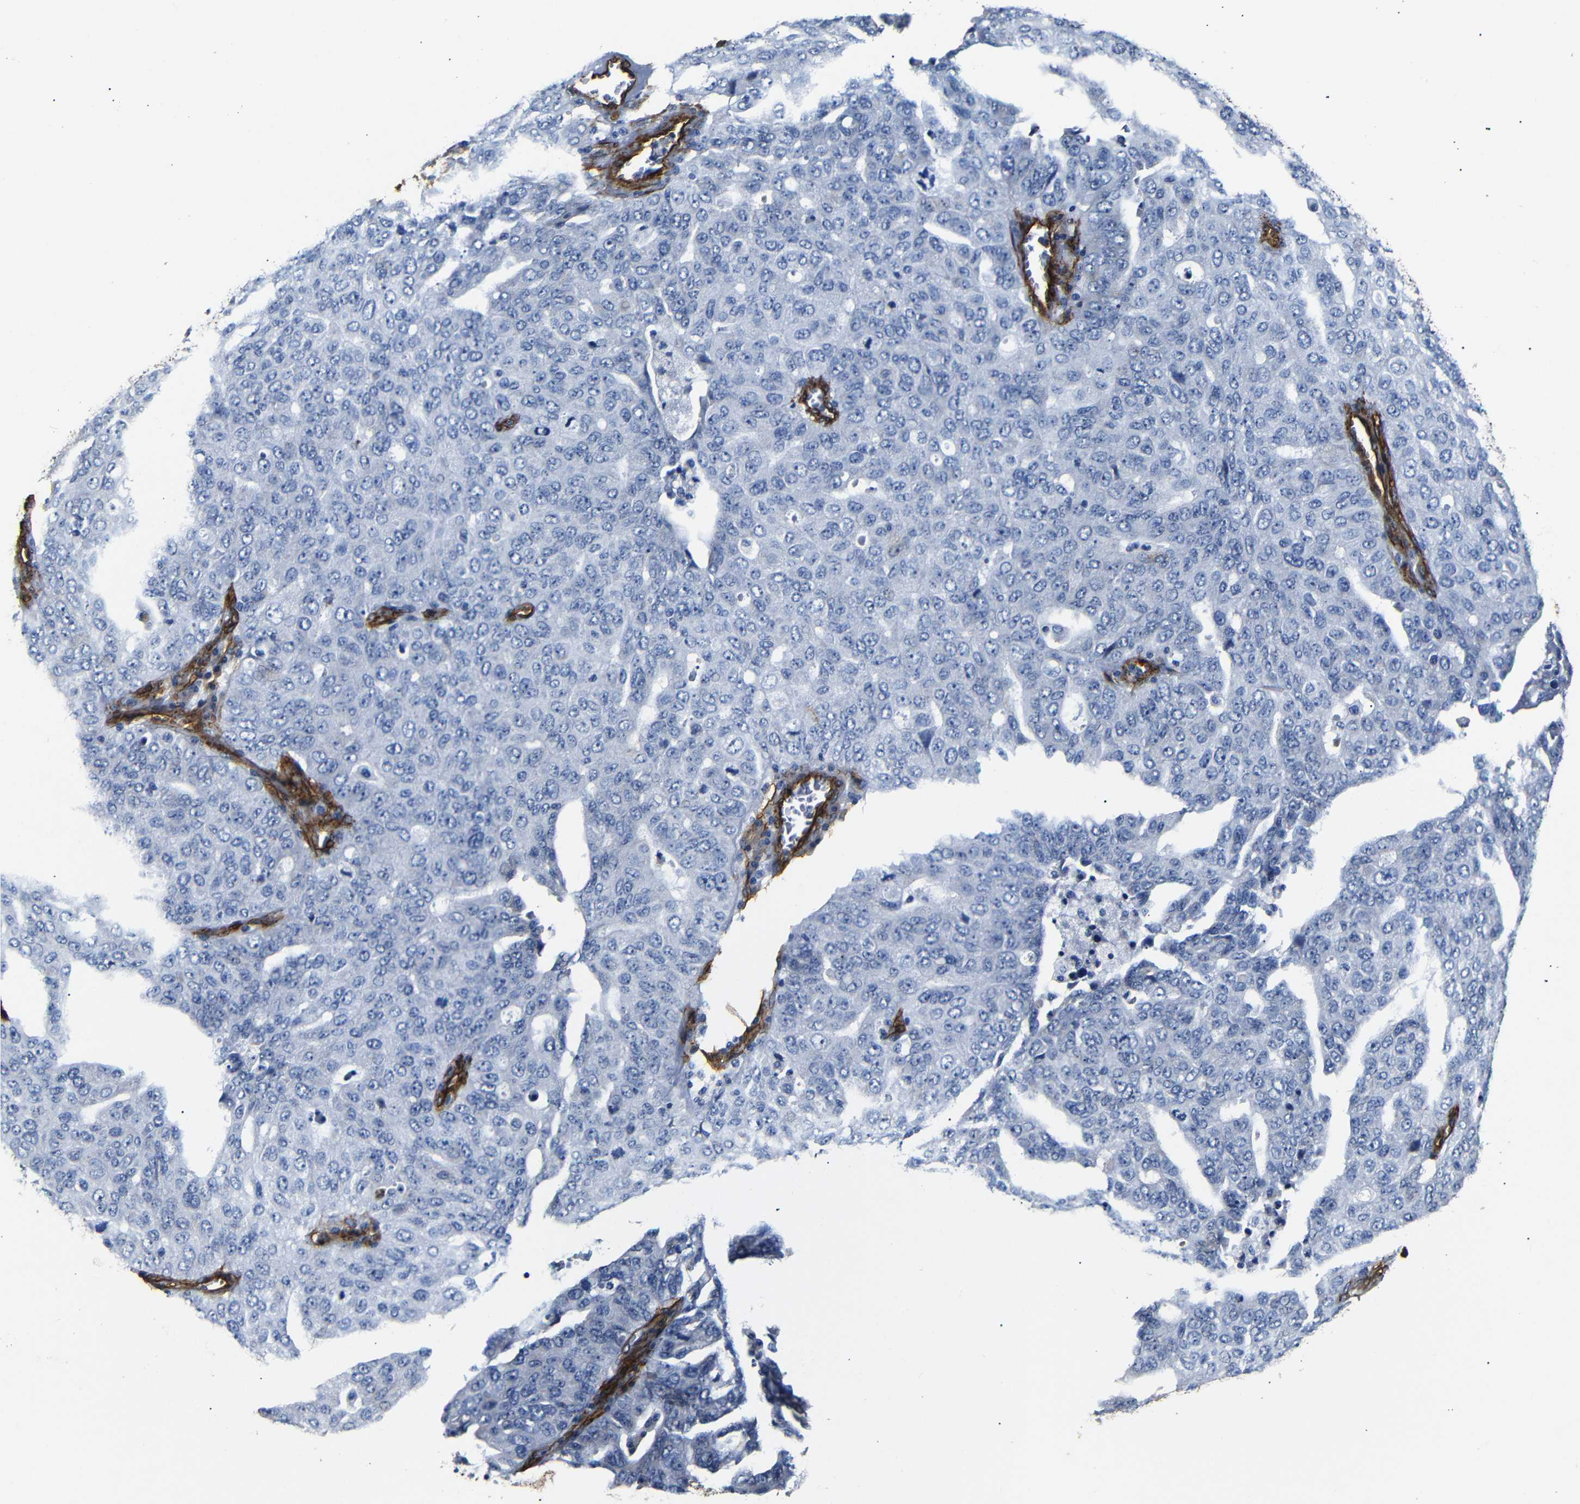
{"staining": {"intensity": "negative", "quantity": "none", "location": "none"}, "tissue": "ovarian cancer", "cell_type": "Tumor cells", "image_type": "cancer", "snomed": [{"axis": "morphology", "description": "Carcinoma, endometroid"}, {"axis": "topography", "description": "Ovary"}], "caption": "Human ovarian endometroid carcinoma stained for a protein using IHC displays no positivity in tumor cells.", "gene": "CAV2", "patient": {"sex": "female", "age": 62}}